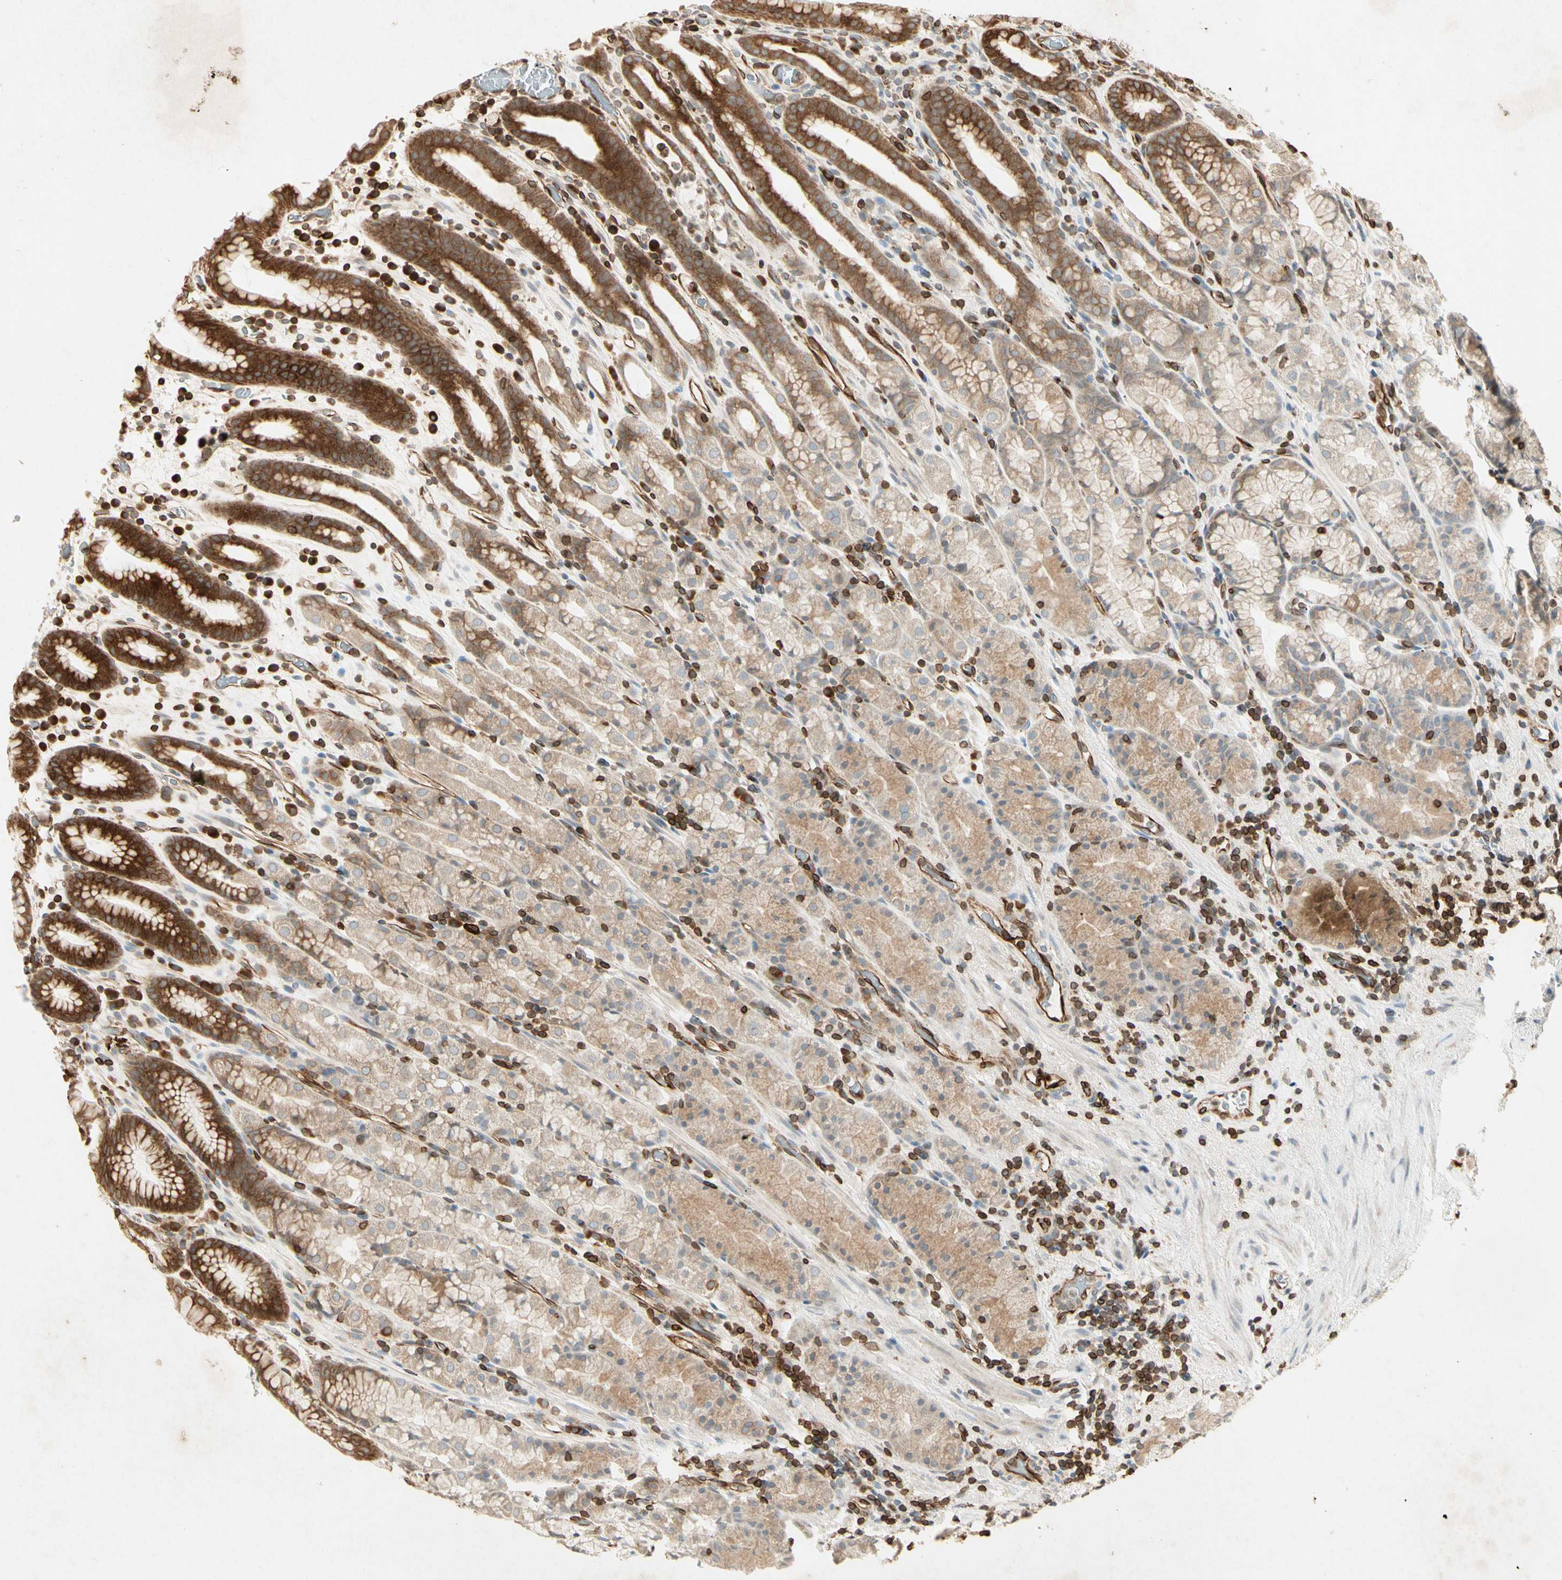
{"staining": {"intensity": "moderate", "quantity": ">75%", "location": "cytoplasmic/membranous"}, "tissue": "stomach", "cell_type": "Glandular cells", "image_type": "normal", "snomed": [{"axis": "morphology", "description": "Normal tissue, NOS"}, {"axis": "topography", "description": "Stomach, upper"}], "caption": "This histopathology image demonstrates immunohistochemistry (IHC) staining of normal stomach, with medium moderate cytoplasmic/membranous expression in about >75% of glandular cells.", "gene": "TAPBP", "patient": {"sex": "male", "age": 68}}